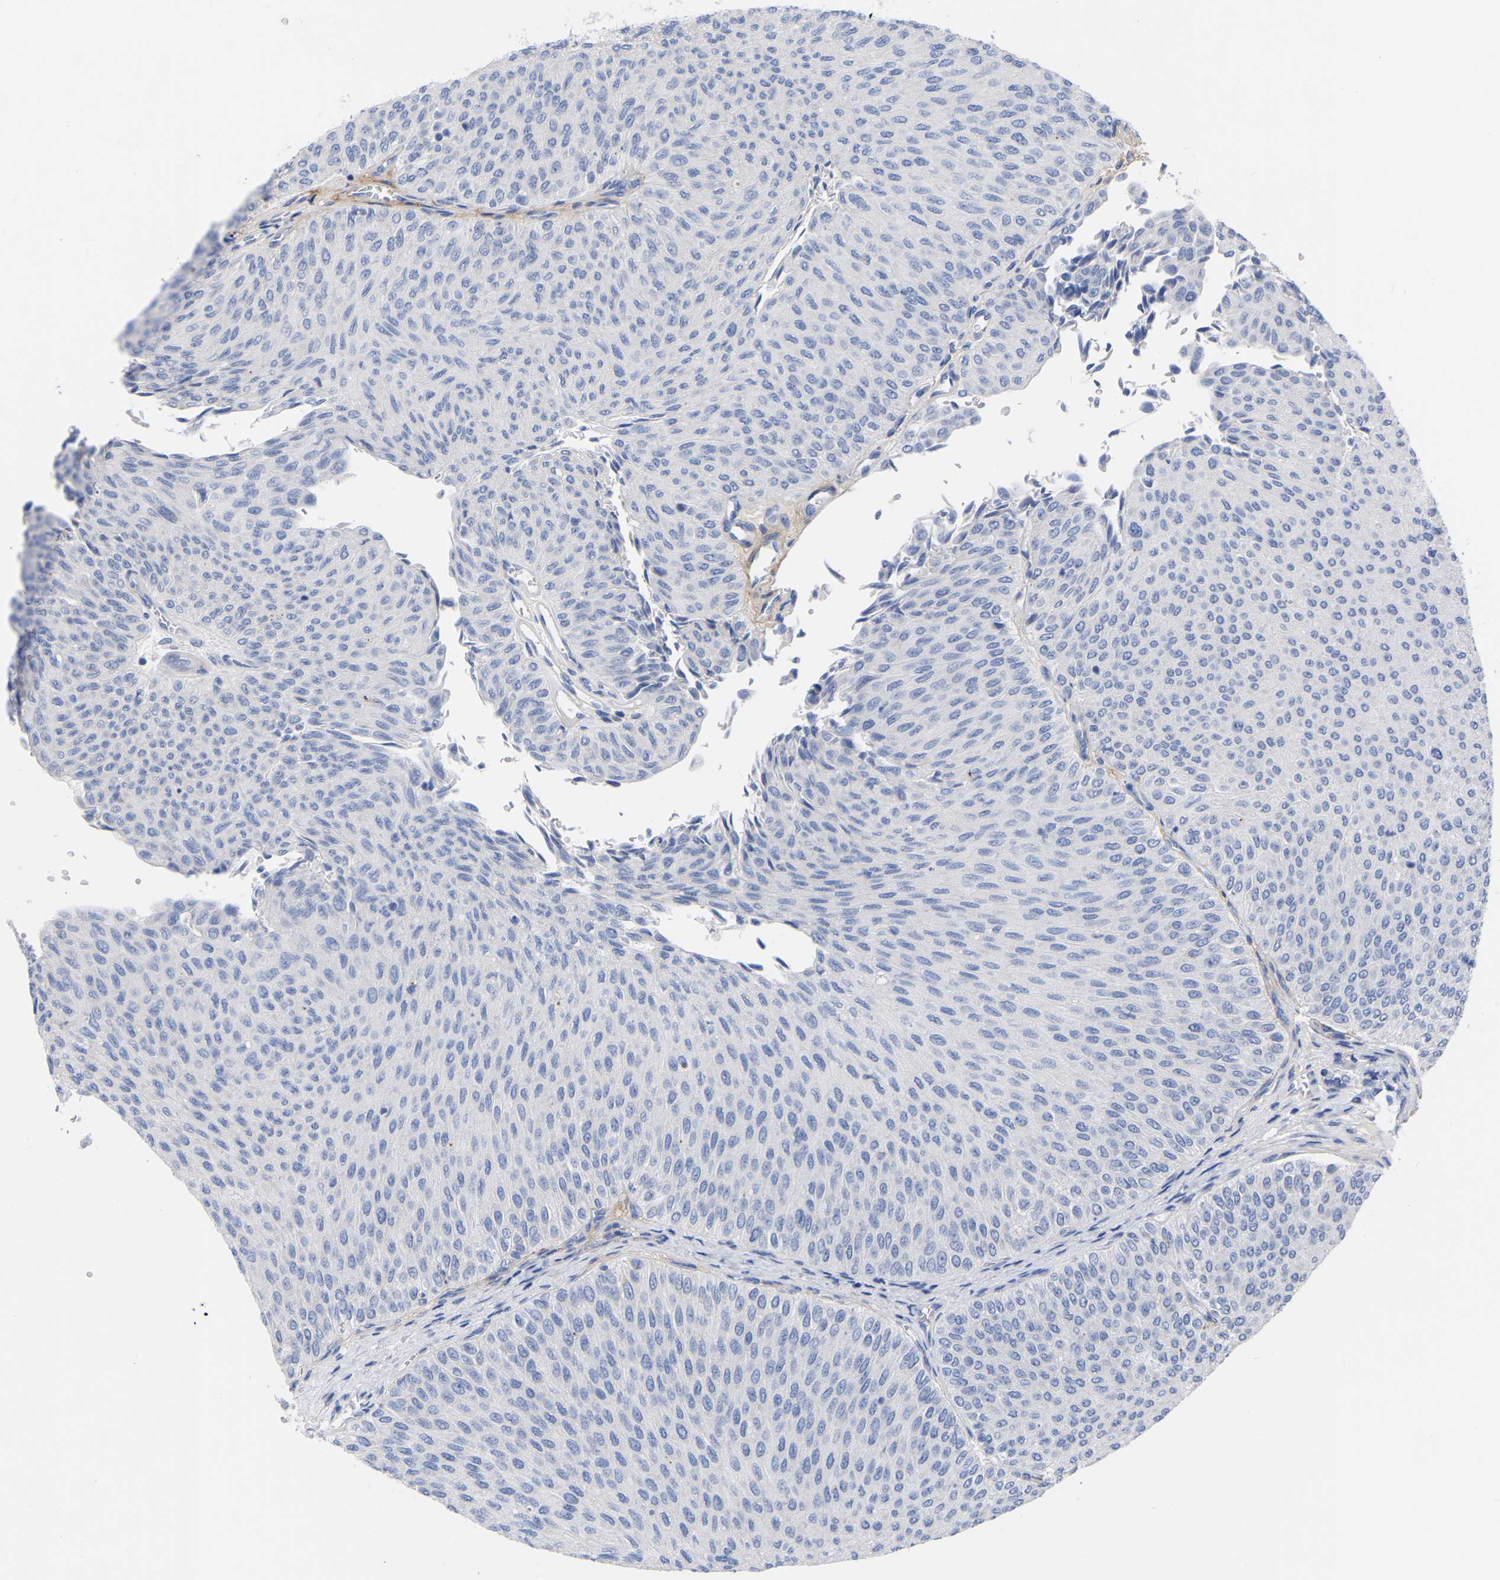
{"staining": {"intensity": "negative", "quantity": "none", "location": "none"}, "tissue": "urothelial cancer", "cell_type": "Tumor cells", "image_type": "cancer", "snomed": [{"axis": "morphology", "description": "Urothelial carcinoma, Low grade"}, {"axis": "topography", "description": "Urinary bladder"}], "caption": "Low-grade urothelial carcinoma was stained to show a protein in brown. There is no significant staining in tumor cells.", "gene": "HAPLN1", "patient": {"sex": "male", "age": 78}}